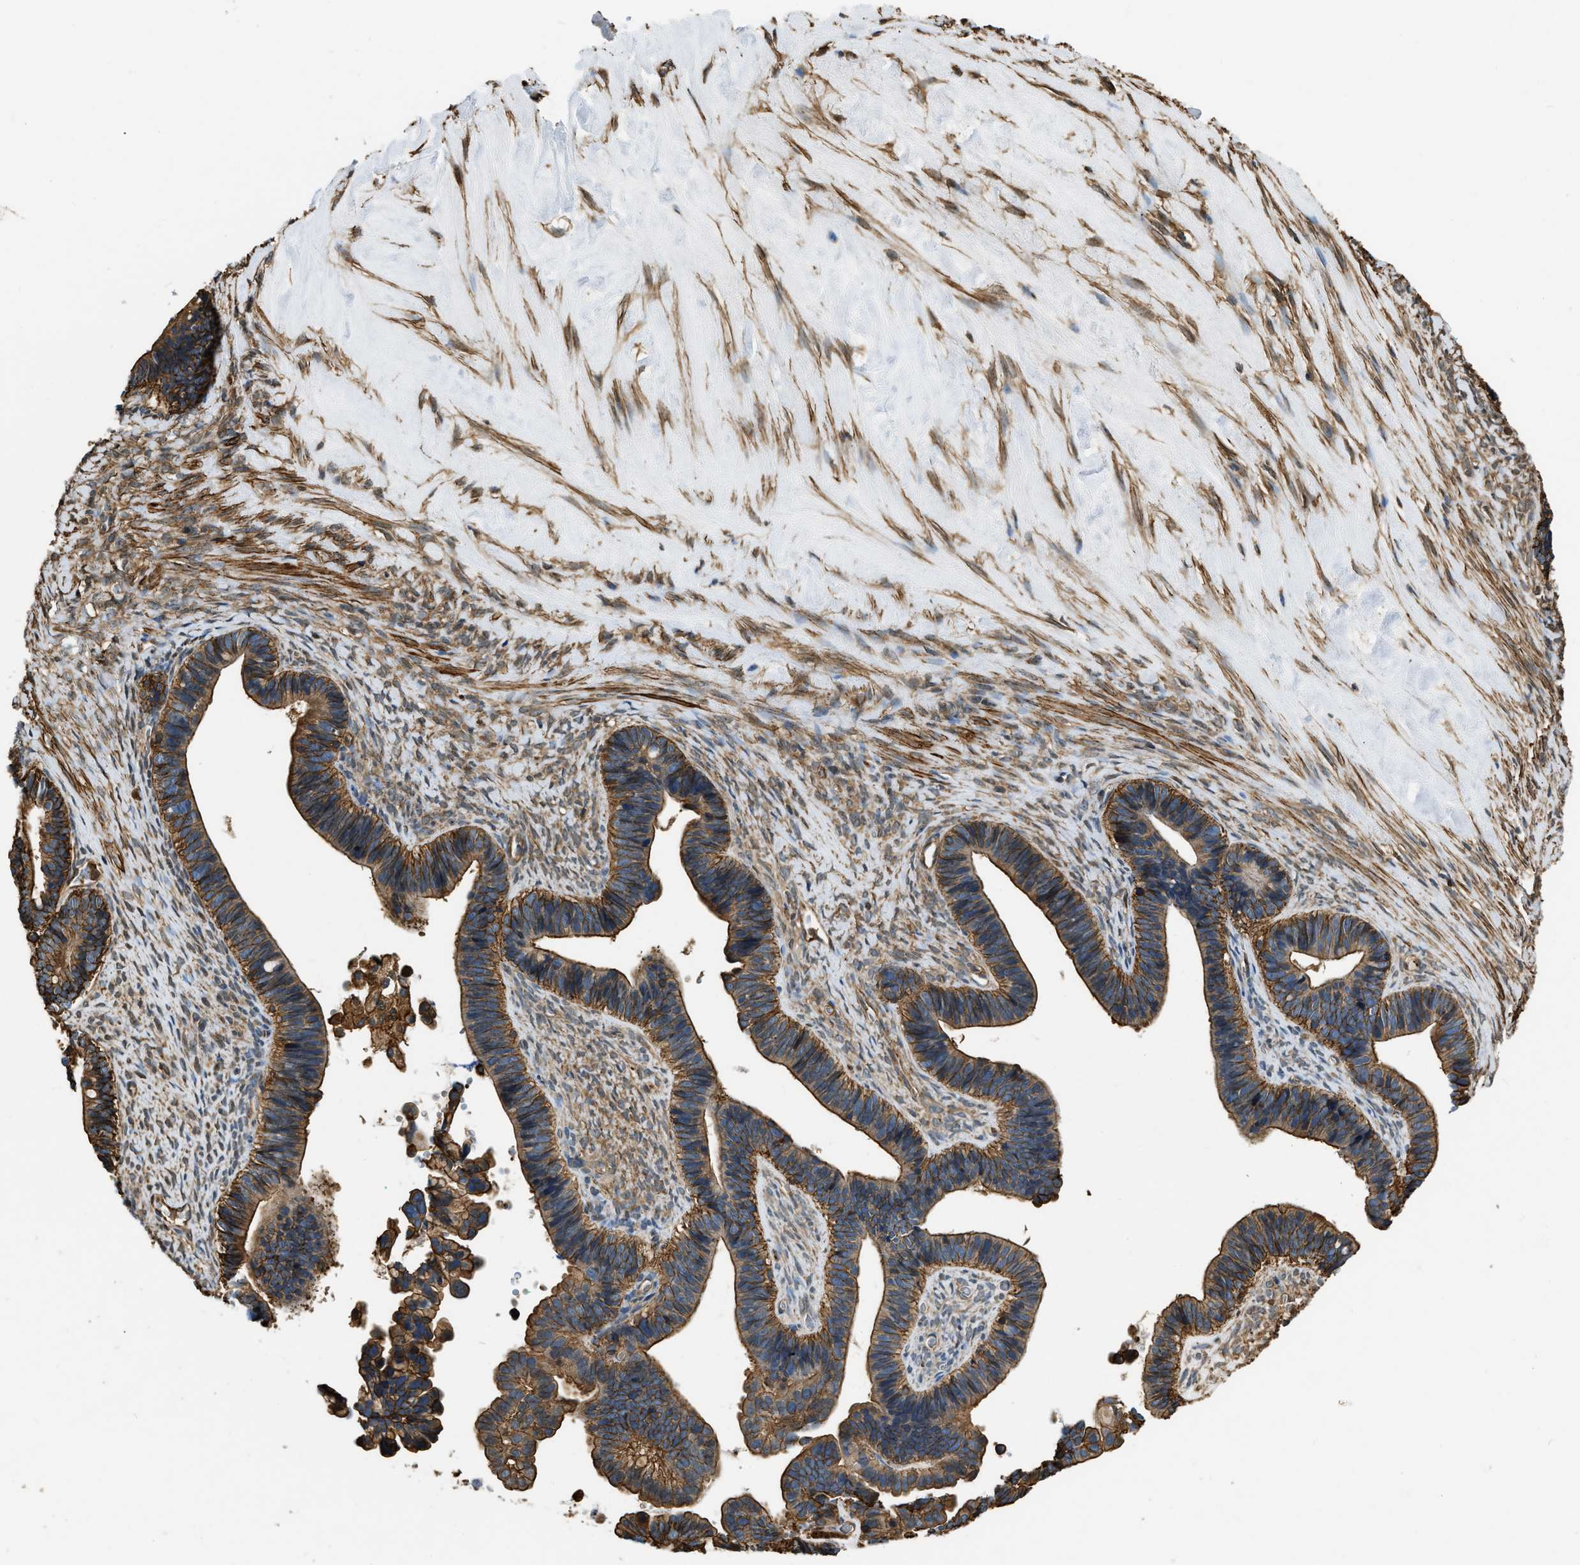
{"staining": {"intensity": "strong", "quantity": ">75%", "location": "cytoplasmic/membranous"}, "tissue": "ovarian cancer", "cell_type": "Tumor cells", "image_type": "cancer", "snomed": [{"axis": "morphology", "description": "Cystadenocarcinoma, serous, NOS"}, {"axis": "topography", "description": "Ovary"}], "caption": "A histopathology image showing strong cytoplasmic/membranous positivity in about >75% of tumor cells in ovarian cancer, as visualized by brown immunohistochemical staining.", "gene": "YARS1", "patient": {"sex": "female", "age": 56}}